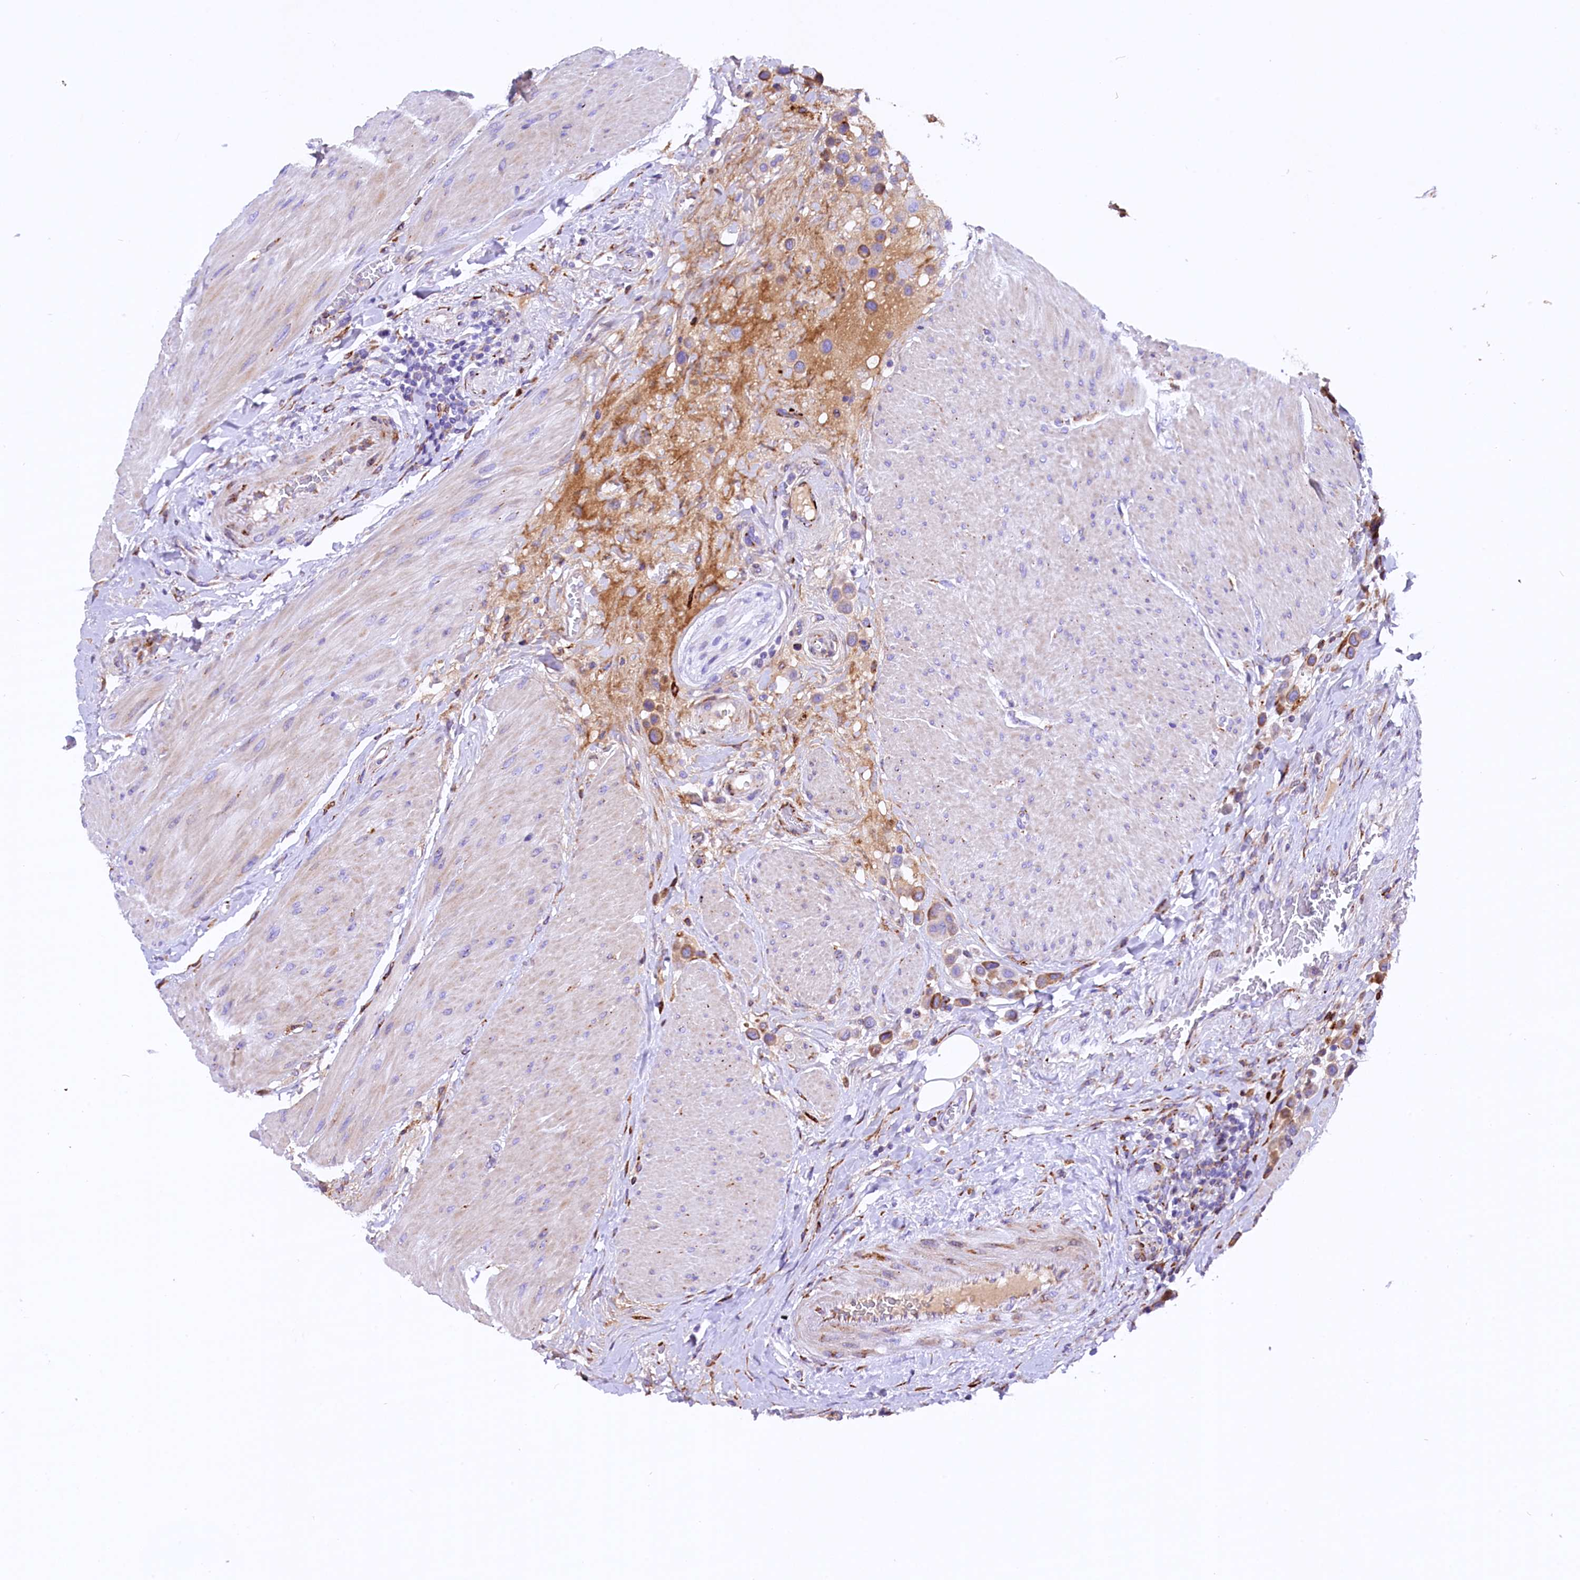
{"staining": {"intensity": "moderate", "quantity": ">75%", "location": "cytoplasmic/membranous"}, "tissue": "urothelial cancer", "cell_type": "Tumor cells", "image_type": "cancer", "snomed": [{"axis": "morphology", "description": "Urothelial carcinoma, High grade"}, {"axis": "topography", "description": "Urinary bladder"}], "caption": "An immunohistochemistry micrograph of neoplastic tissue is shown. Protein staining in brown labels moderate cytoplasmic/membranous positivity in high-grade urothelial carcinoma within tumor cells.", "gene": "CMTR2", "patient": {"sex": "male", "age": 50}}